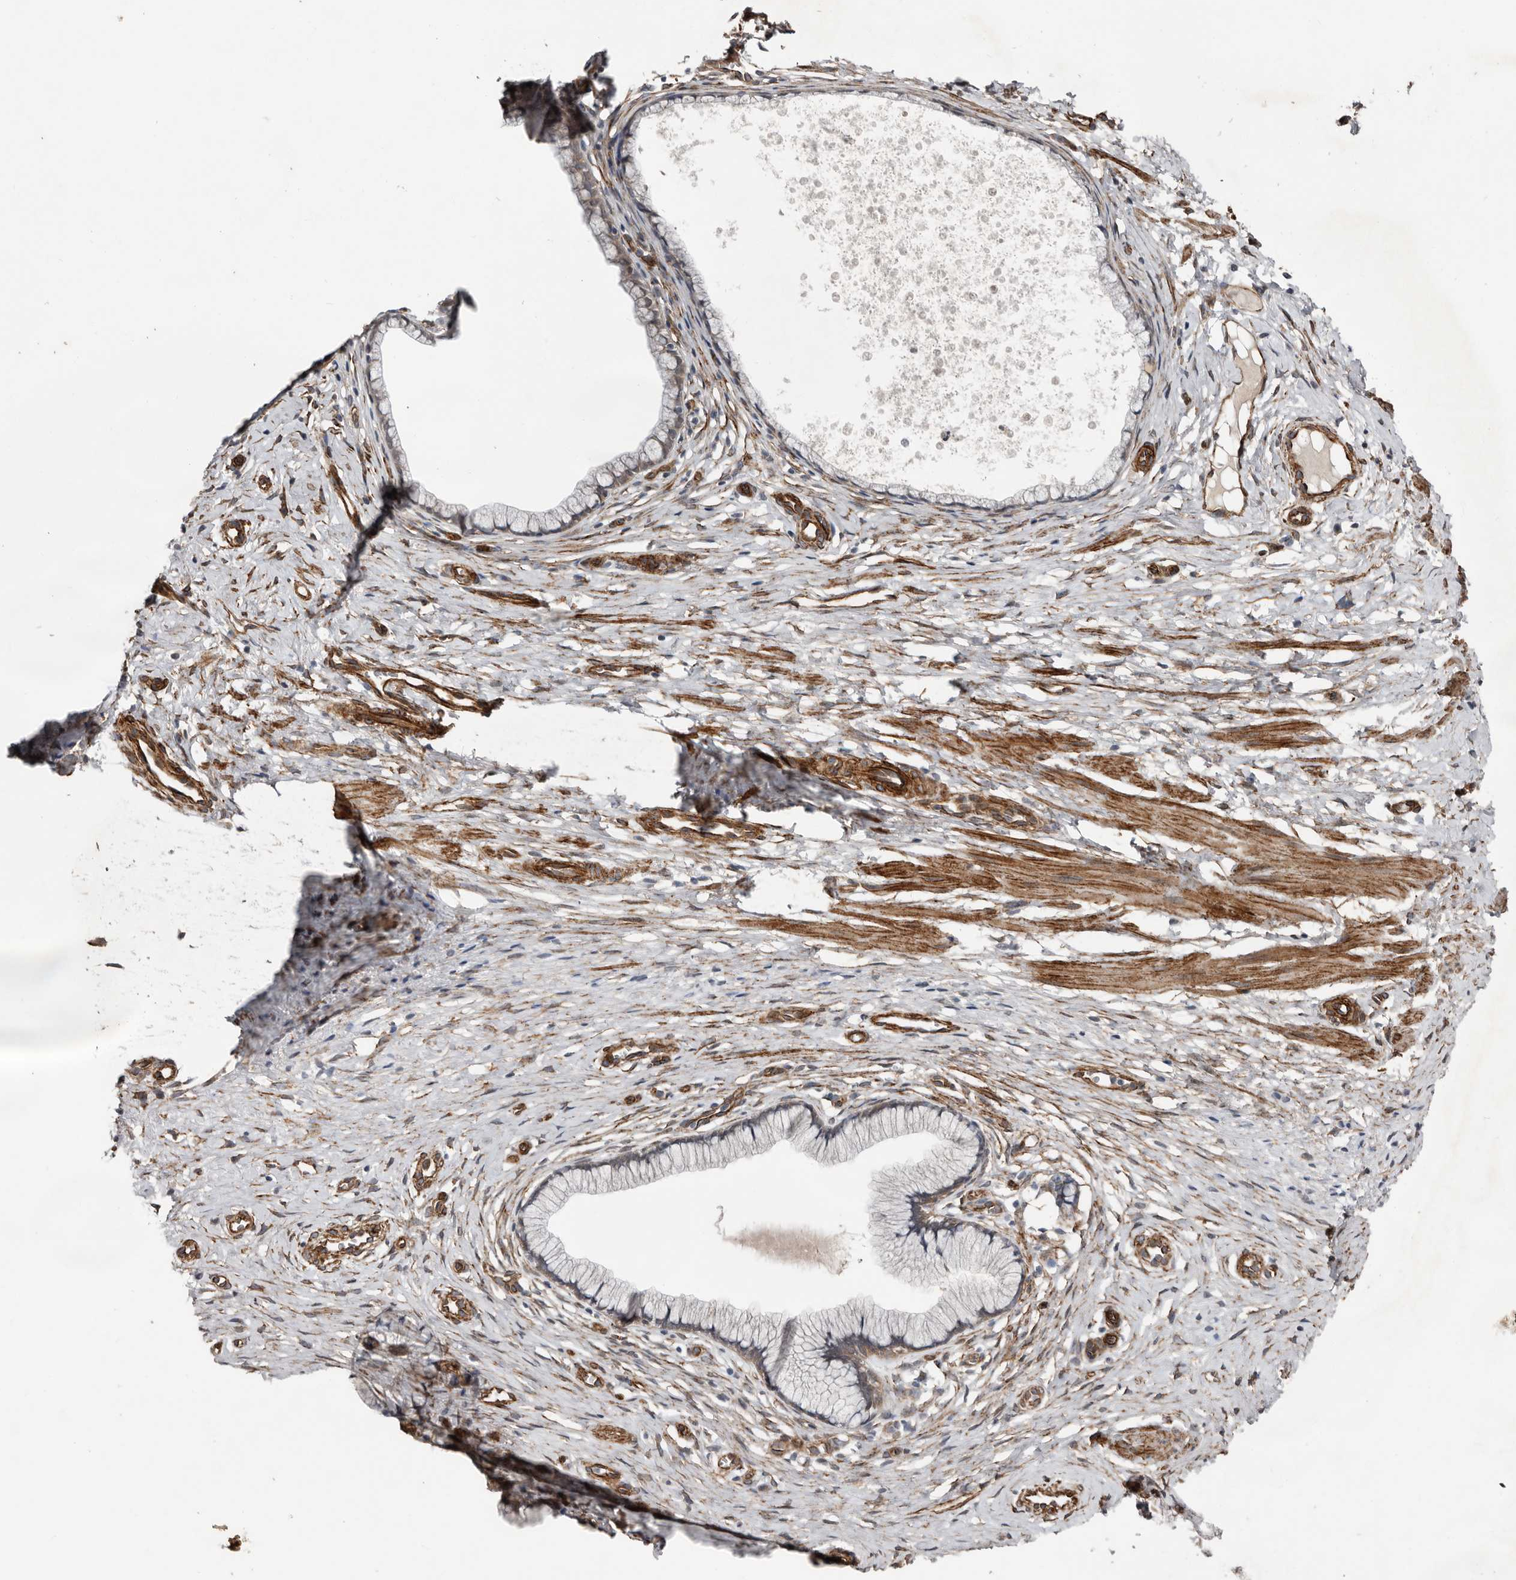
{"staining": {"intensity": "moderate", "quantity": "<25%", "location": "cytoplasmic/membranous"}, "tissue": "cervix", "cell_type": "Glandular cells", "image_type": "normal", "snomed": [{"axis": "morphology", "description": "Normal tissue, NOS"}, {"axis": "topography", "description": "Cervix"}], "caption": "Cervix stained with DAB IHC exhibits low levels of moderate cytoplasmic/membranous positivity in about <25% of glandular cells.", "gene": "RANBP17", "patient": {"sex": "female", "age": 36}}